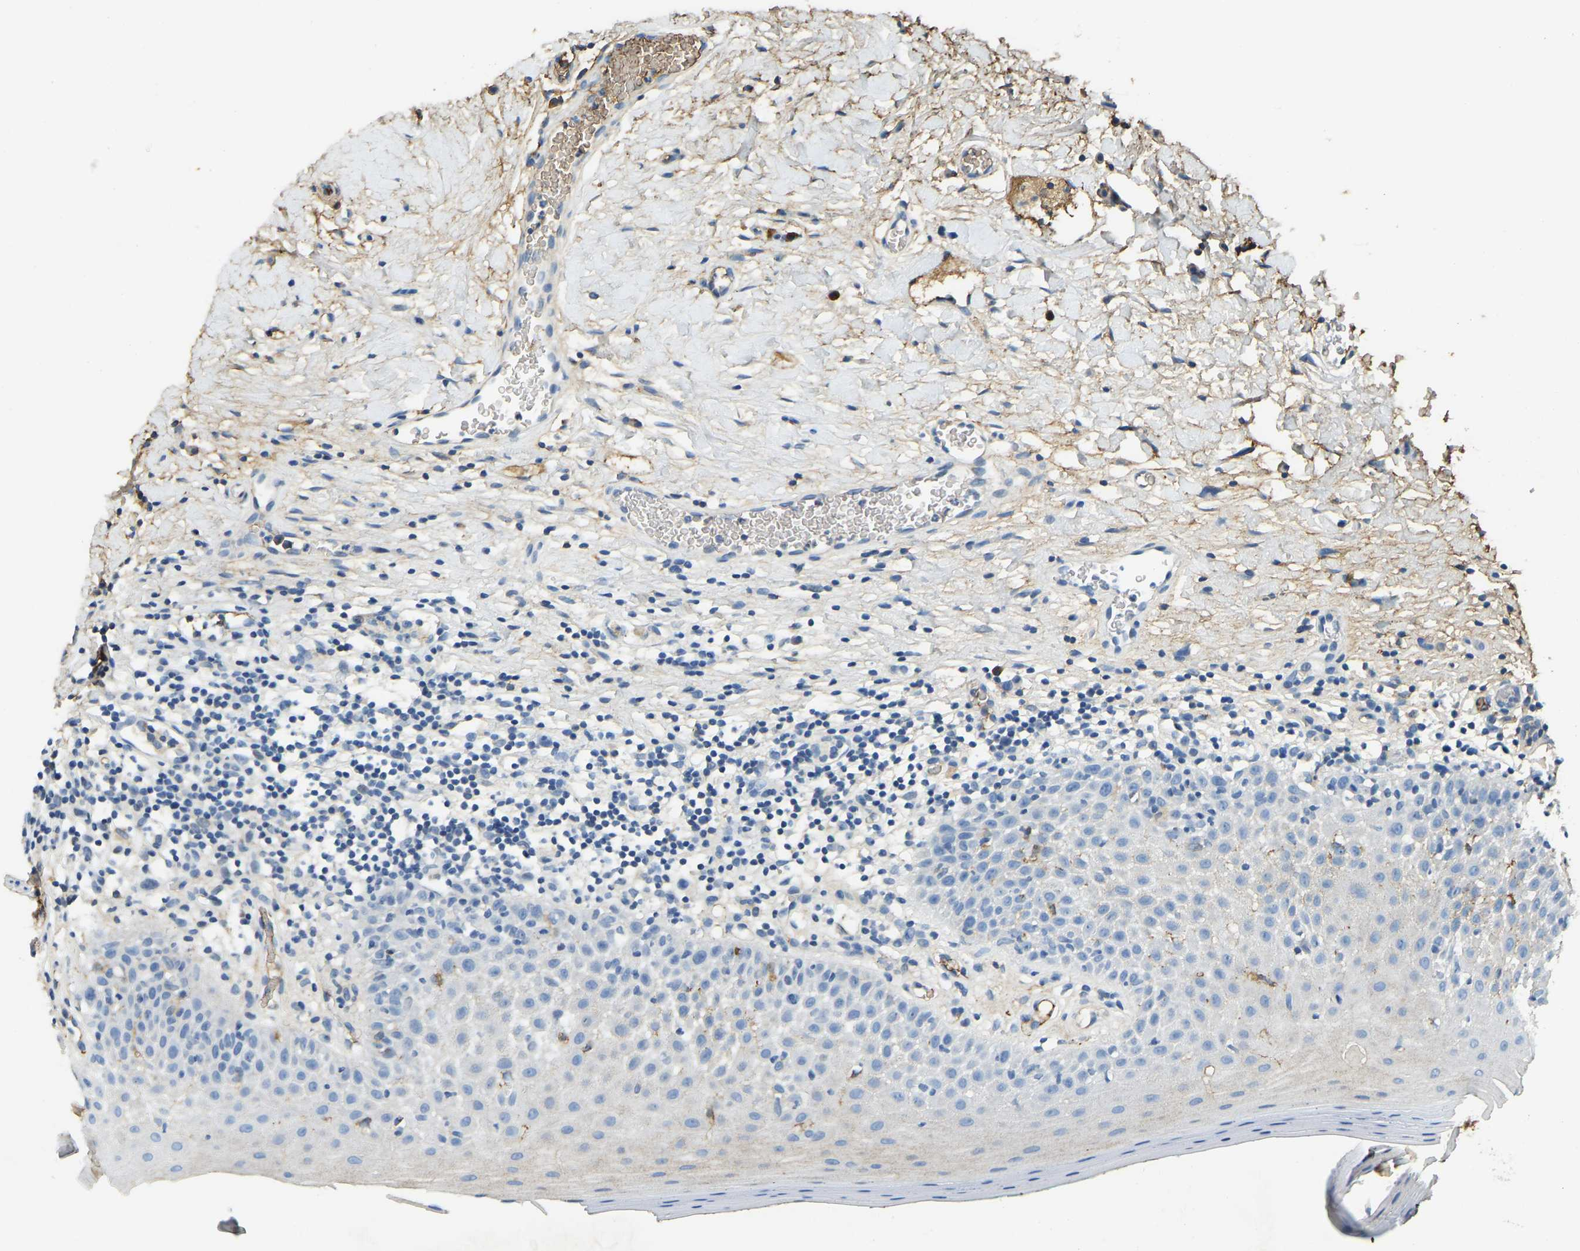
{"staining": {"intensity": "weak", "quantity": "<25%", "location": "cytoplasmic/membranous"}, "tissue": "oral mucosa", "cell_type": "Squamous epithelial cells", "image_type": "normal", "snomed": [{"axis": "morphology", "description": "Normal tissue, NOS"}, {"axis": "topography", "description": "Skeletal muscle"}, {"axis": "topography", "description": "Oral tissue"}], "caption": "Photomicrograph shows no protein expression in squamous epithelial cells of normal oral mucosa.", "gene": "THBS4", "patient": {"sex": "male", "age": 58}}